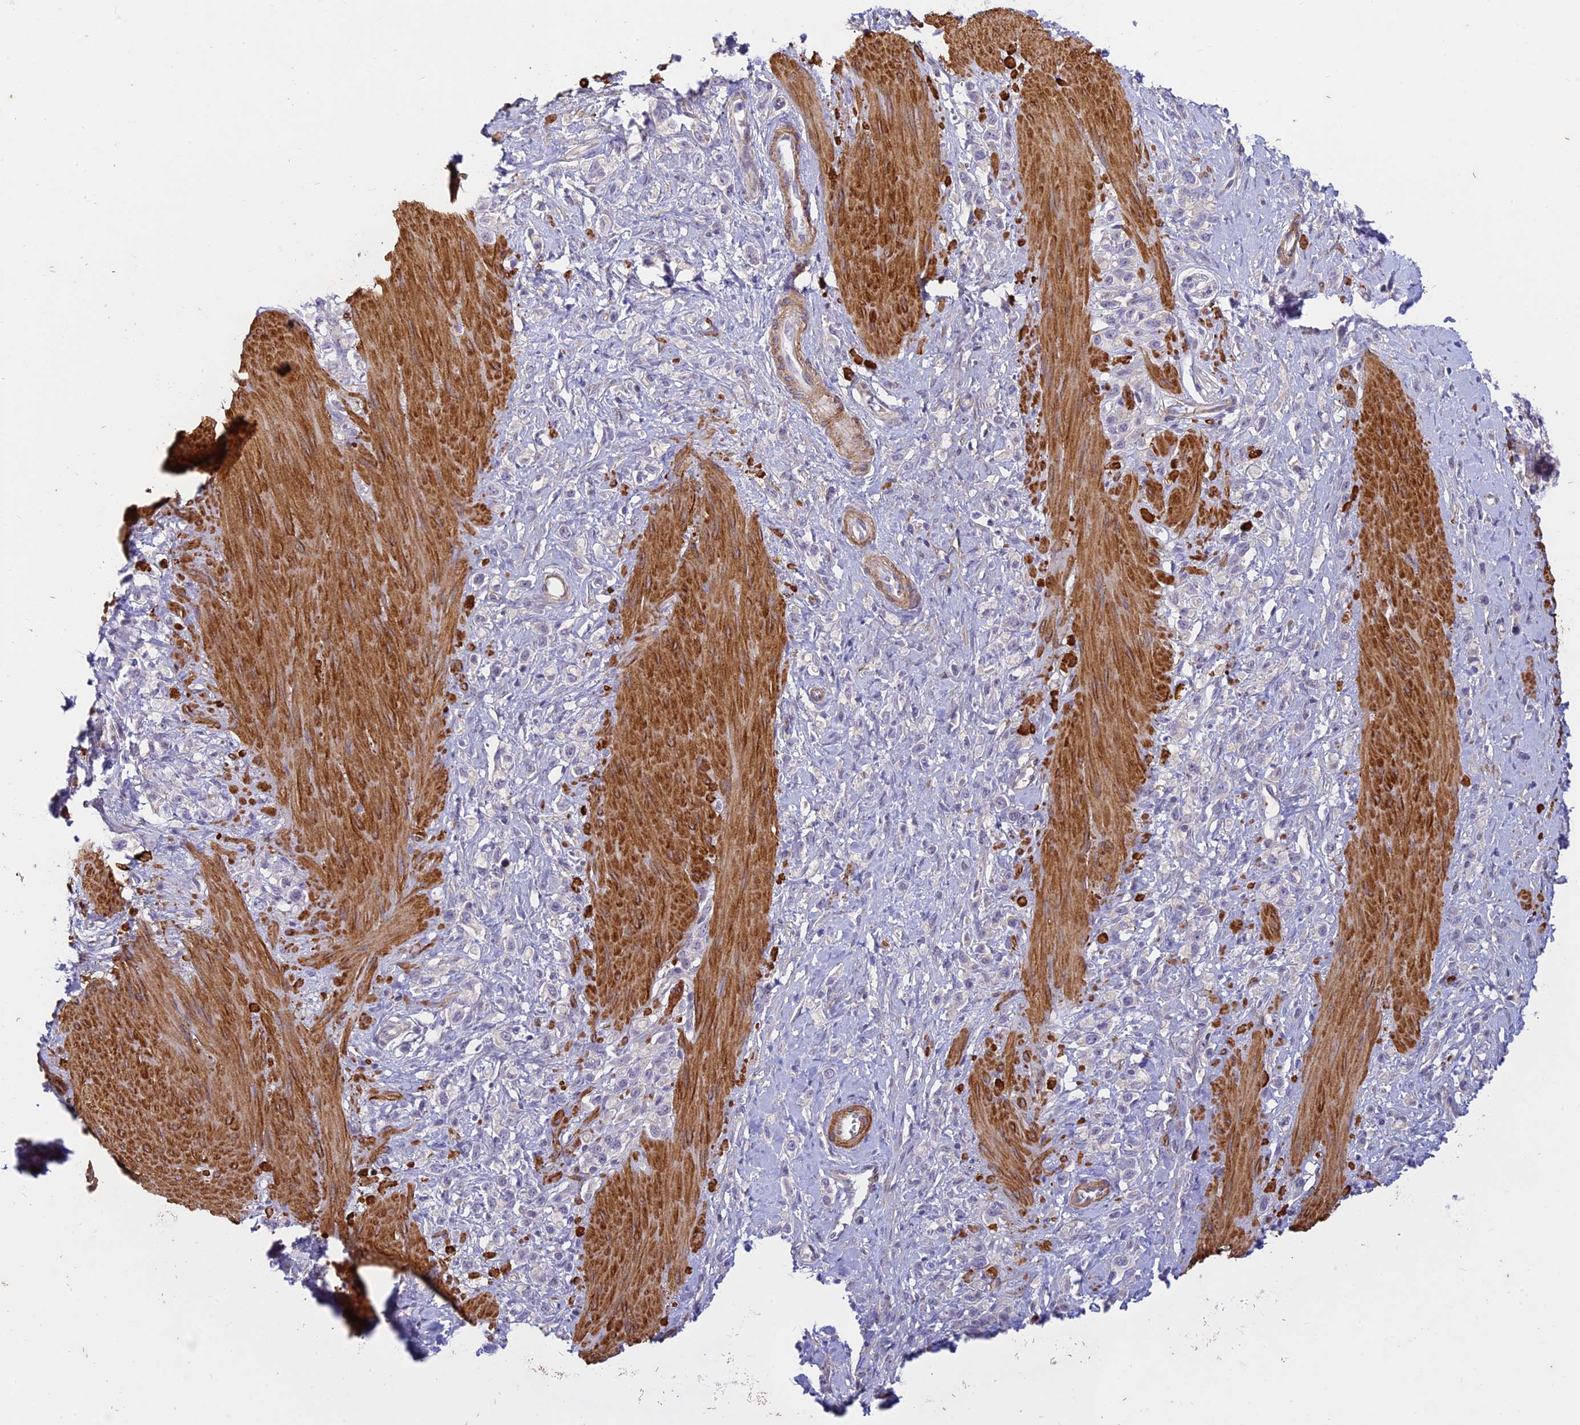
{"staining": {"intensity": "negative", "quantity": "none", "location": "none"}, "tissue": "stomach cancer", "cell_type": "Tumor cells", "image_type": "cancer", "snomed": [{"axis": "morphology", "description": "Adenocarcinoma, NOS"}, {"axis": "topography", "description": "Stomach"}], "caption": "Adenocarcinoma (stomach) was stained to show a protein in brown. There is no significant staining in tumor cells. The staining is performed using DAB brown chromogen with nuclei counter-stained in using hematoxylin.", "gene": "FBXW4", "patient": {"sex": "female", "age": 65}}